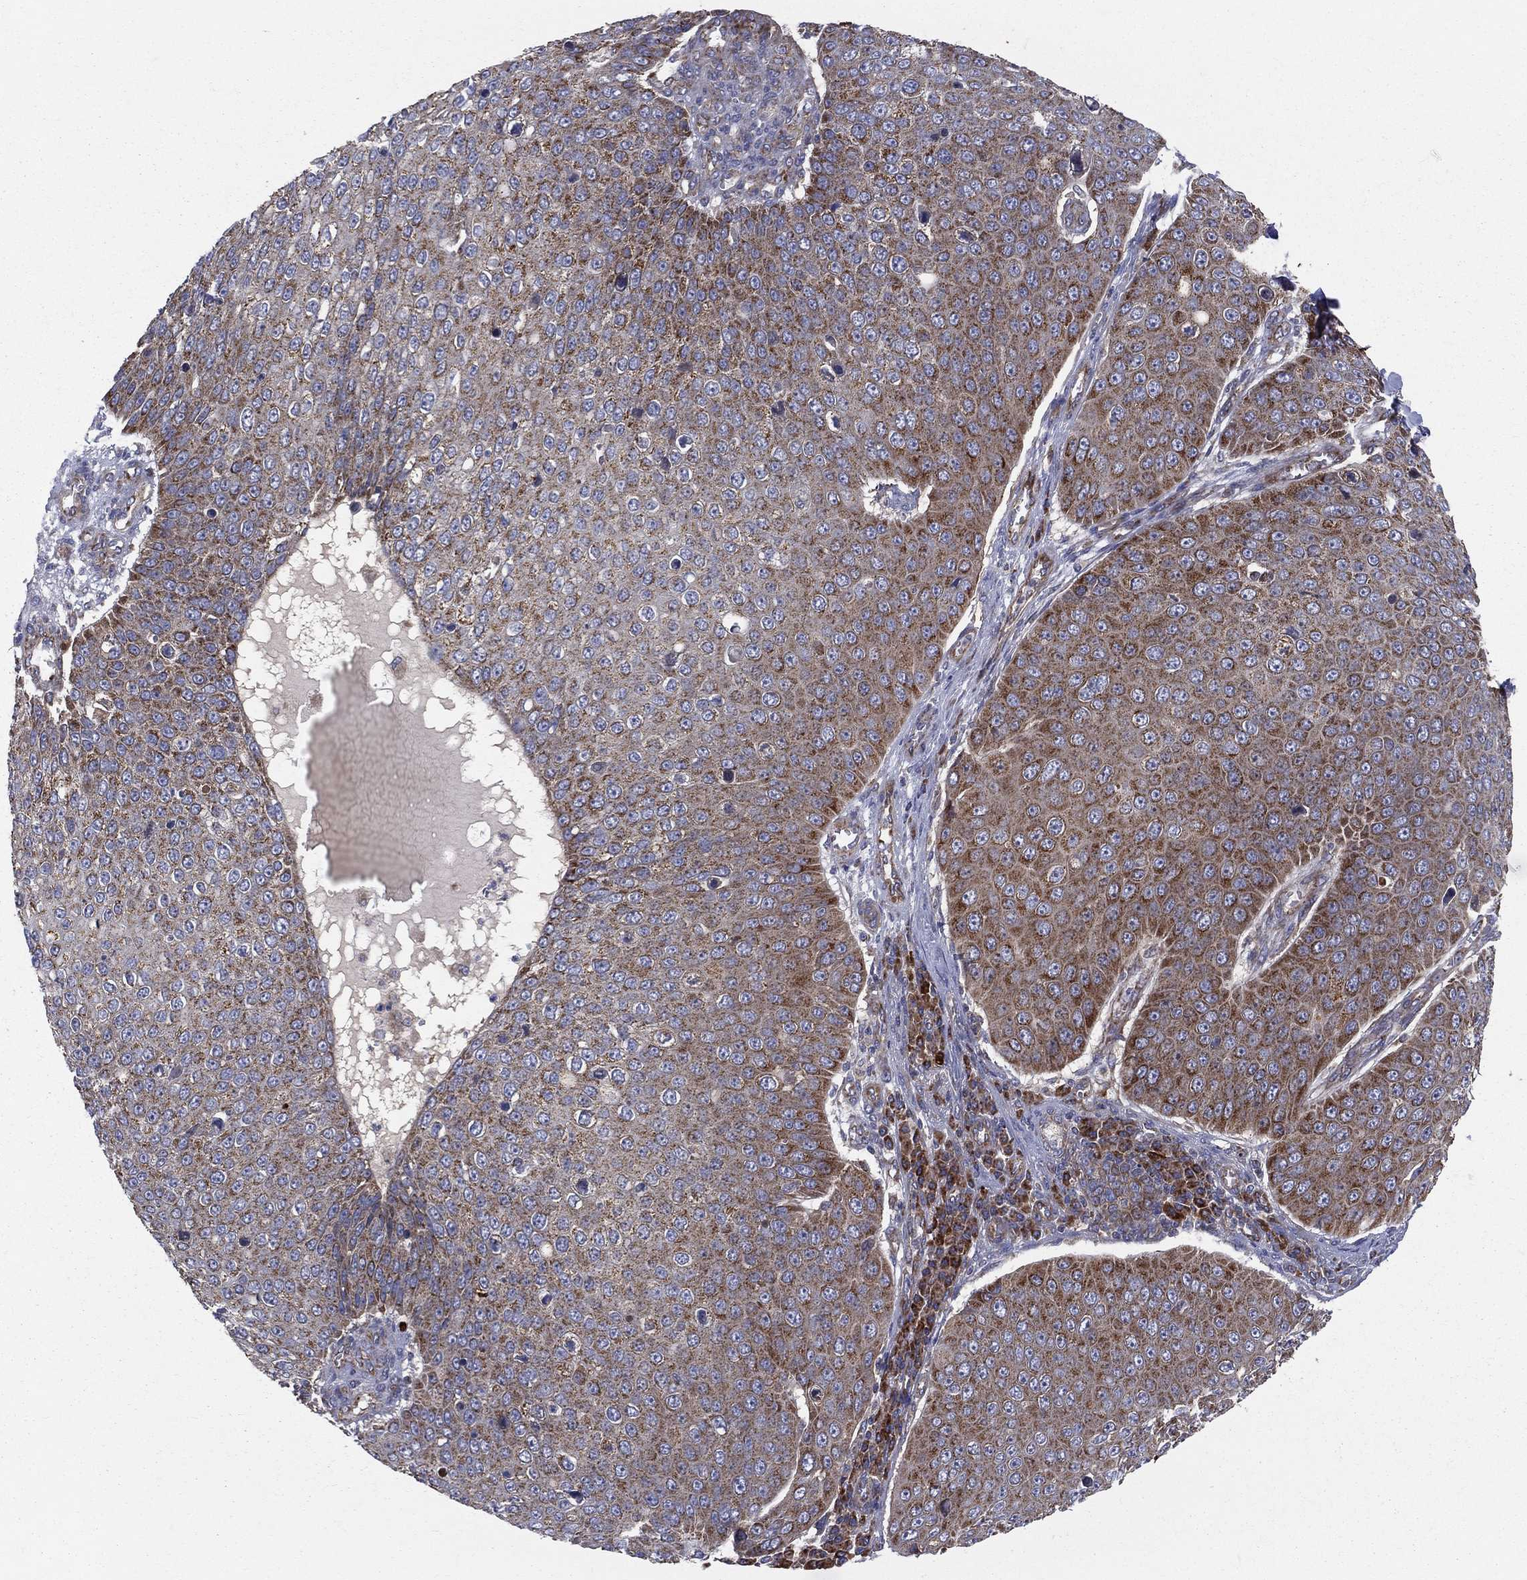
{"staining": {"intensity": "moderate", "quantity": ">75%", "location": "cytoplasmic/membranous"}, "tissue": "skin cancer", "cell_type": "Tumor cells", "image_type": "cancer", "snomed": [{"axis": "morphology", "description": "Squamous cell carcinoma, NOS"}, {"axis": "topography", "description": "Skin"}], "caption": "Human skin squamous cell carcinoma stained for a protein (brown) displays moderate cytoplasmic/membranous positive expression in about >75% of tumor cells.", "gene": "MIX23", "patient": {"sex": "male", "age": 71}}